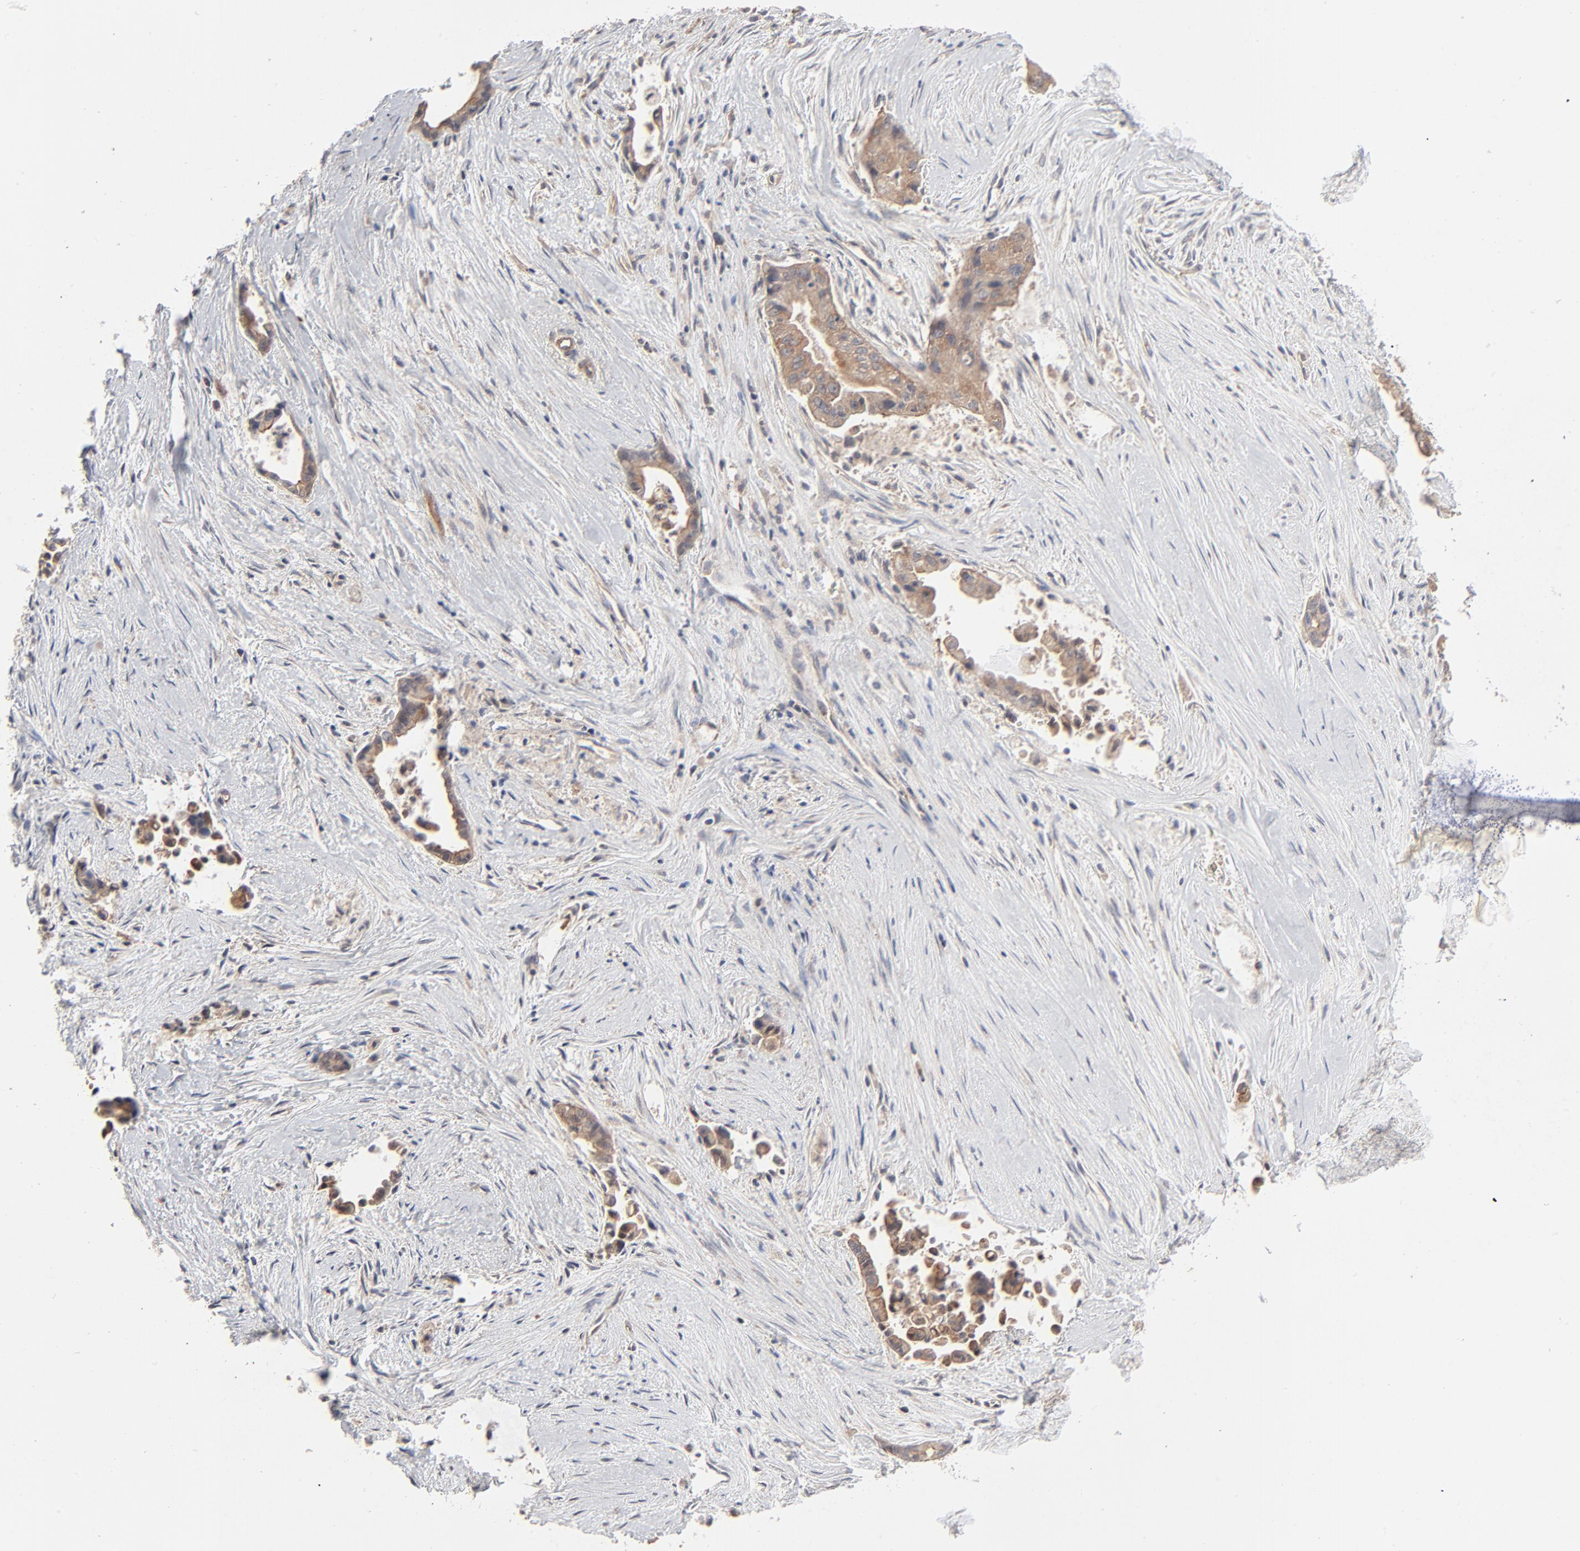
{"staining": {"intensity": "moderate", "quantity": ">75%", "location": "cytoplasmic/membranous"}, "tissue": "liver cancer", "cell_type": "Tumor cells", "image_type": "cancer", "snomed": [{"axis": "morphology", "description": "Cholangiocarcinoma"}, {"axis": "topography", "description": "Liver"}], "caption": "Cholangiocarcinoma (liver) tissue shows moderate cytoplasmic/membranous staining in approximately >75% of tumor cells, visualized by immunohistochemistry.", "gene": "ABLIM3", "patient": {"sex": "female", "age": 55}}